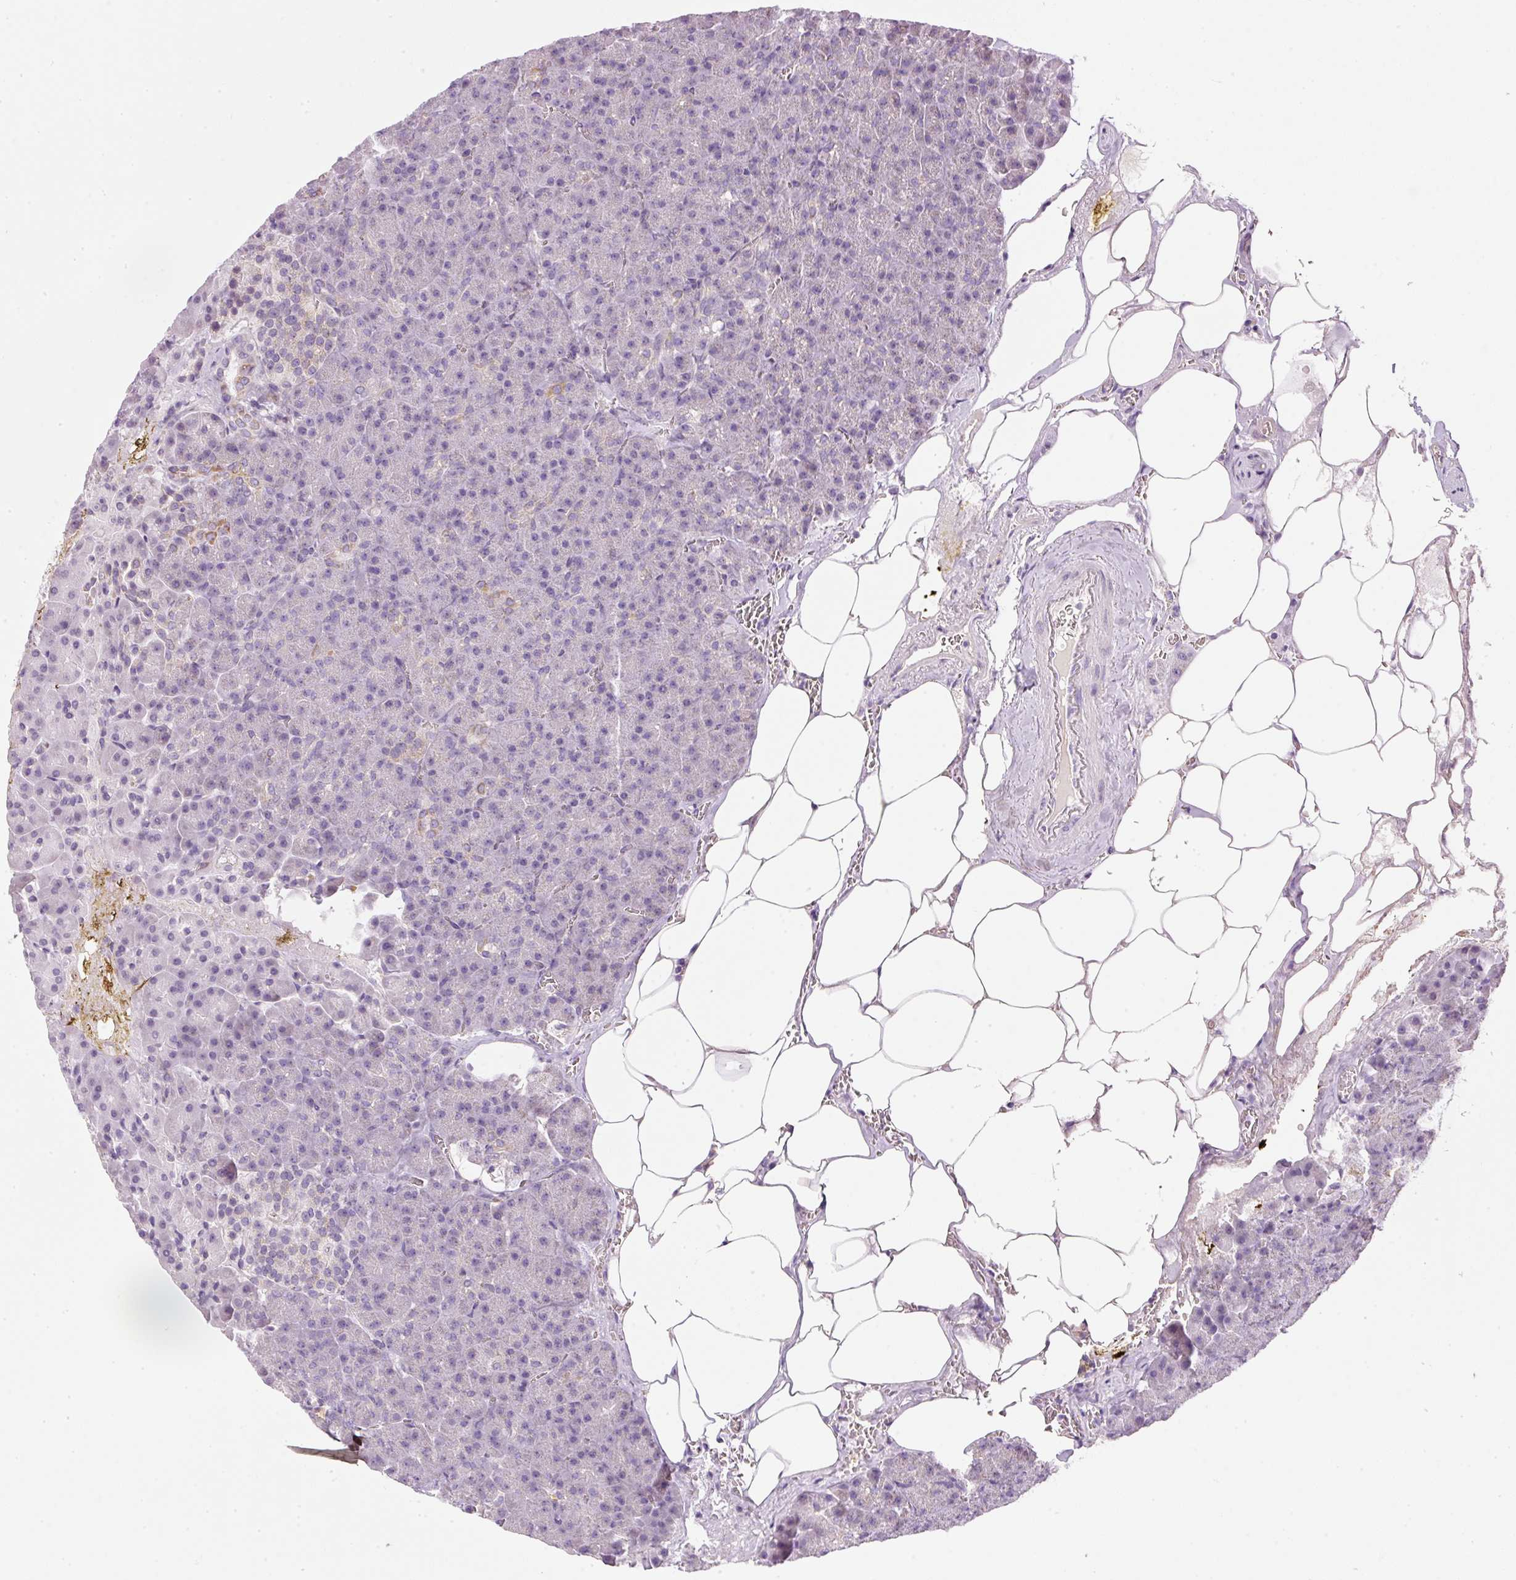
{"staining": {"intensity": "negative", "quantity": "none", "location": "none"}, "tissue": "pancreas", "cell_type": "Exocrine glandular cells", "image_type": "normal", "snomed": [{"axis": "morphology", "description": "Normal tissue, NOS"}, {"axis": "topography", "description": "Pancreas"}], "caption": "Histopathology image shows no protein staining in exocrine glandular cells of benign pancreas.", "gene": "KPNA5", "patient": {"sex": "female", "age": 74}}